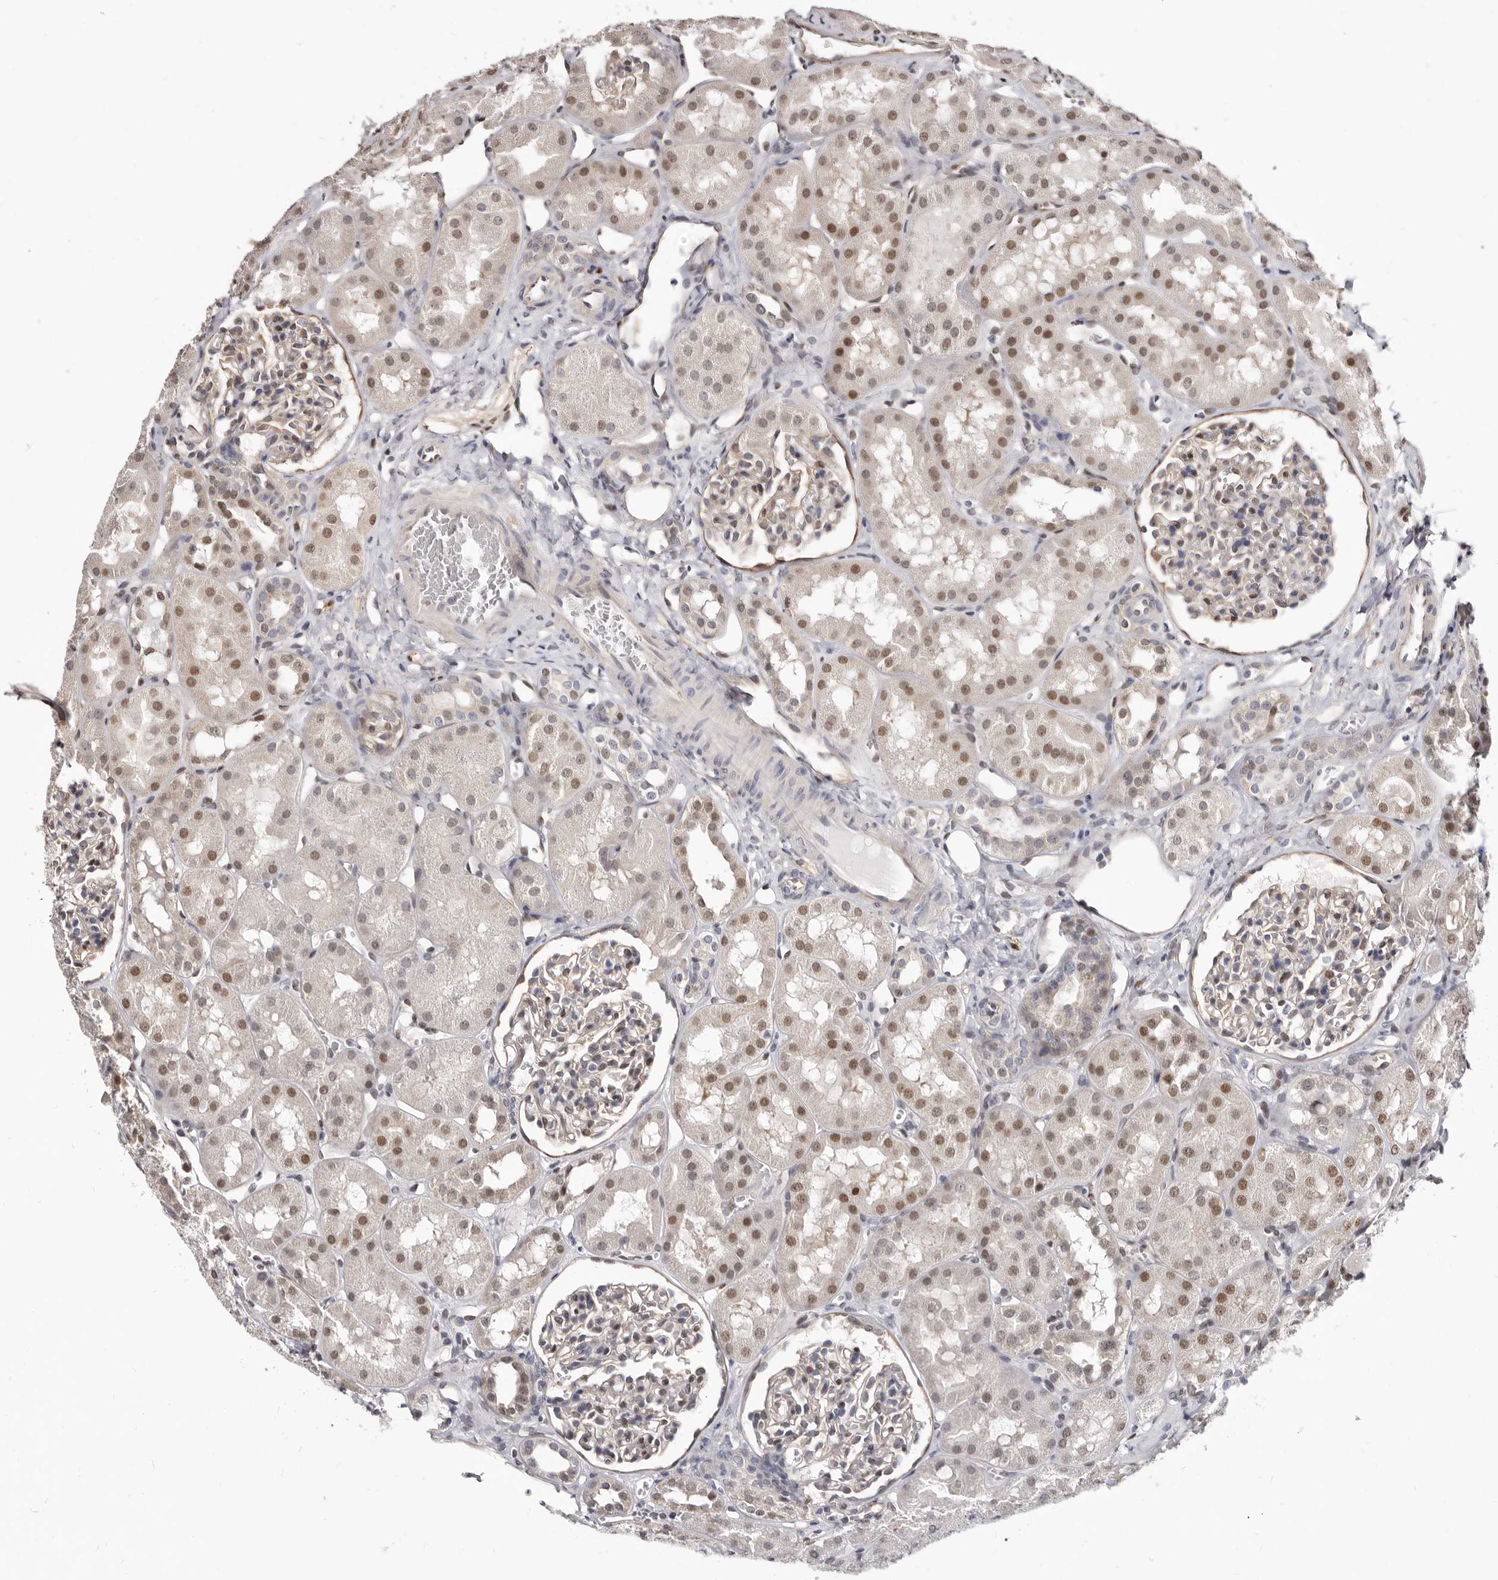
{"staining": {"intensity": "moderate", "quantity": "<25%", "location": "nuclear"}, "tissue": "kidney", "cell_type": "Cells in glomeruli", "image_type": "normal", "snomed": [{"axis": "morphology", "description": "Normal tissue, NOS"}, {"axis": "topography", "description": "Kidney"}], "caption": "A brown stain highlights moderate nuclear expression of a protein in cells in glomeruli of normal kidney.", "gene": "KHDRBS2", "patient": {"sex": "male", "age": 16}}